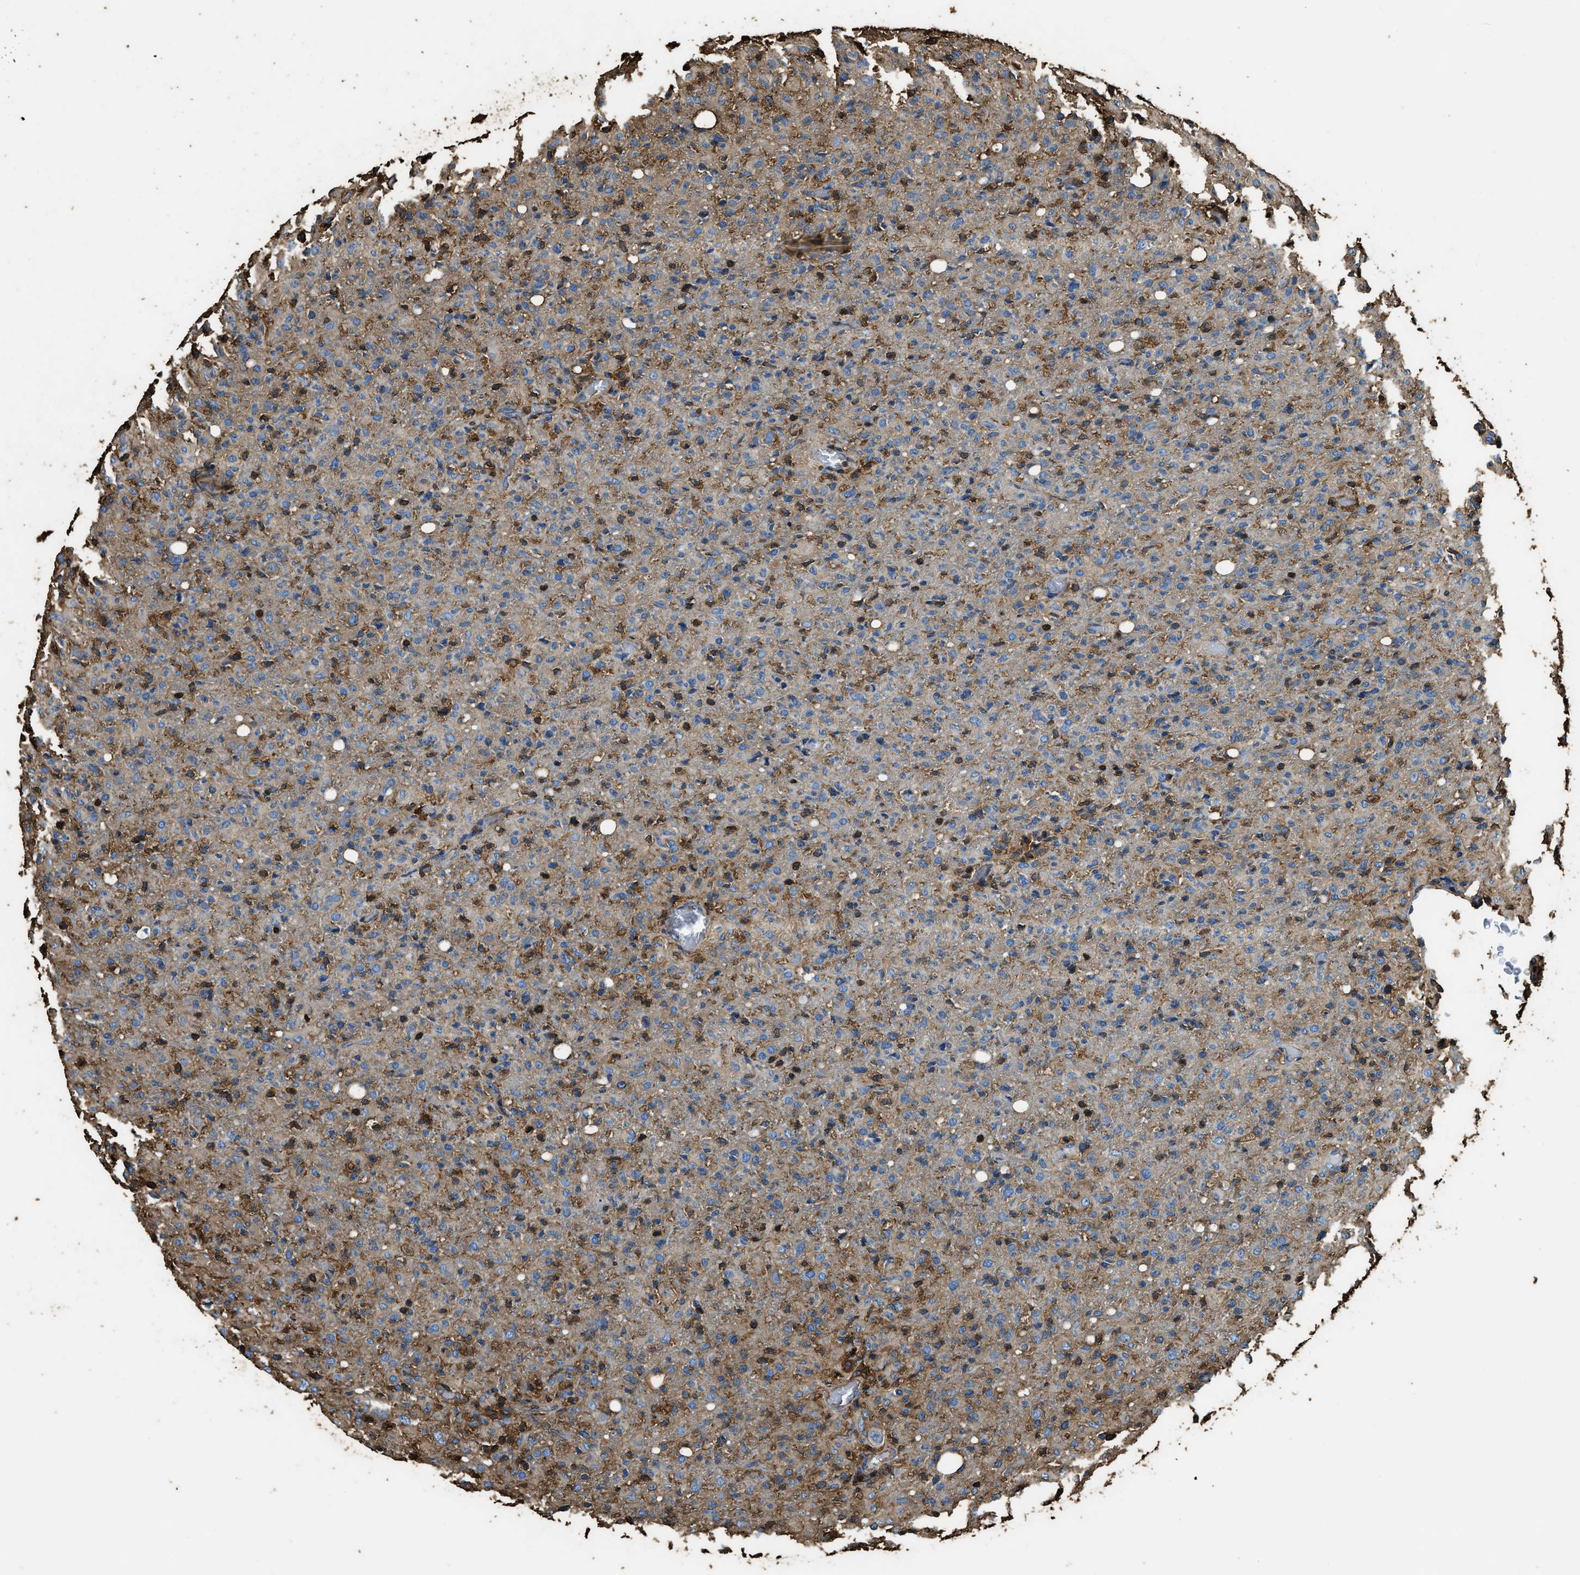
{"staining": {"intensity": "moderate", "quantity": "<25%", "location": "cytoplasmic/membranous"}, "tissue": "glioma", "cell_type": "Tumor cells", "image_type": "cancer", "snomed": [{"axis": "morphology", "description": "Glioma, malignant, High grade"}, {"axis": "topography", "description": "Brain"}], "caption": "The immunohistochemical stain highlights moderate cytoplasmic/membranous expression in tumor cells of glioma tissue.", "gene": "ACCS", "patient": {"sex": "female", "age": 57}}